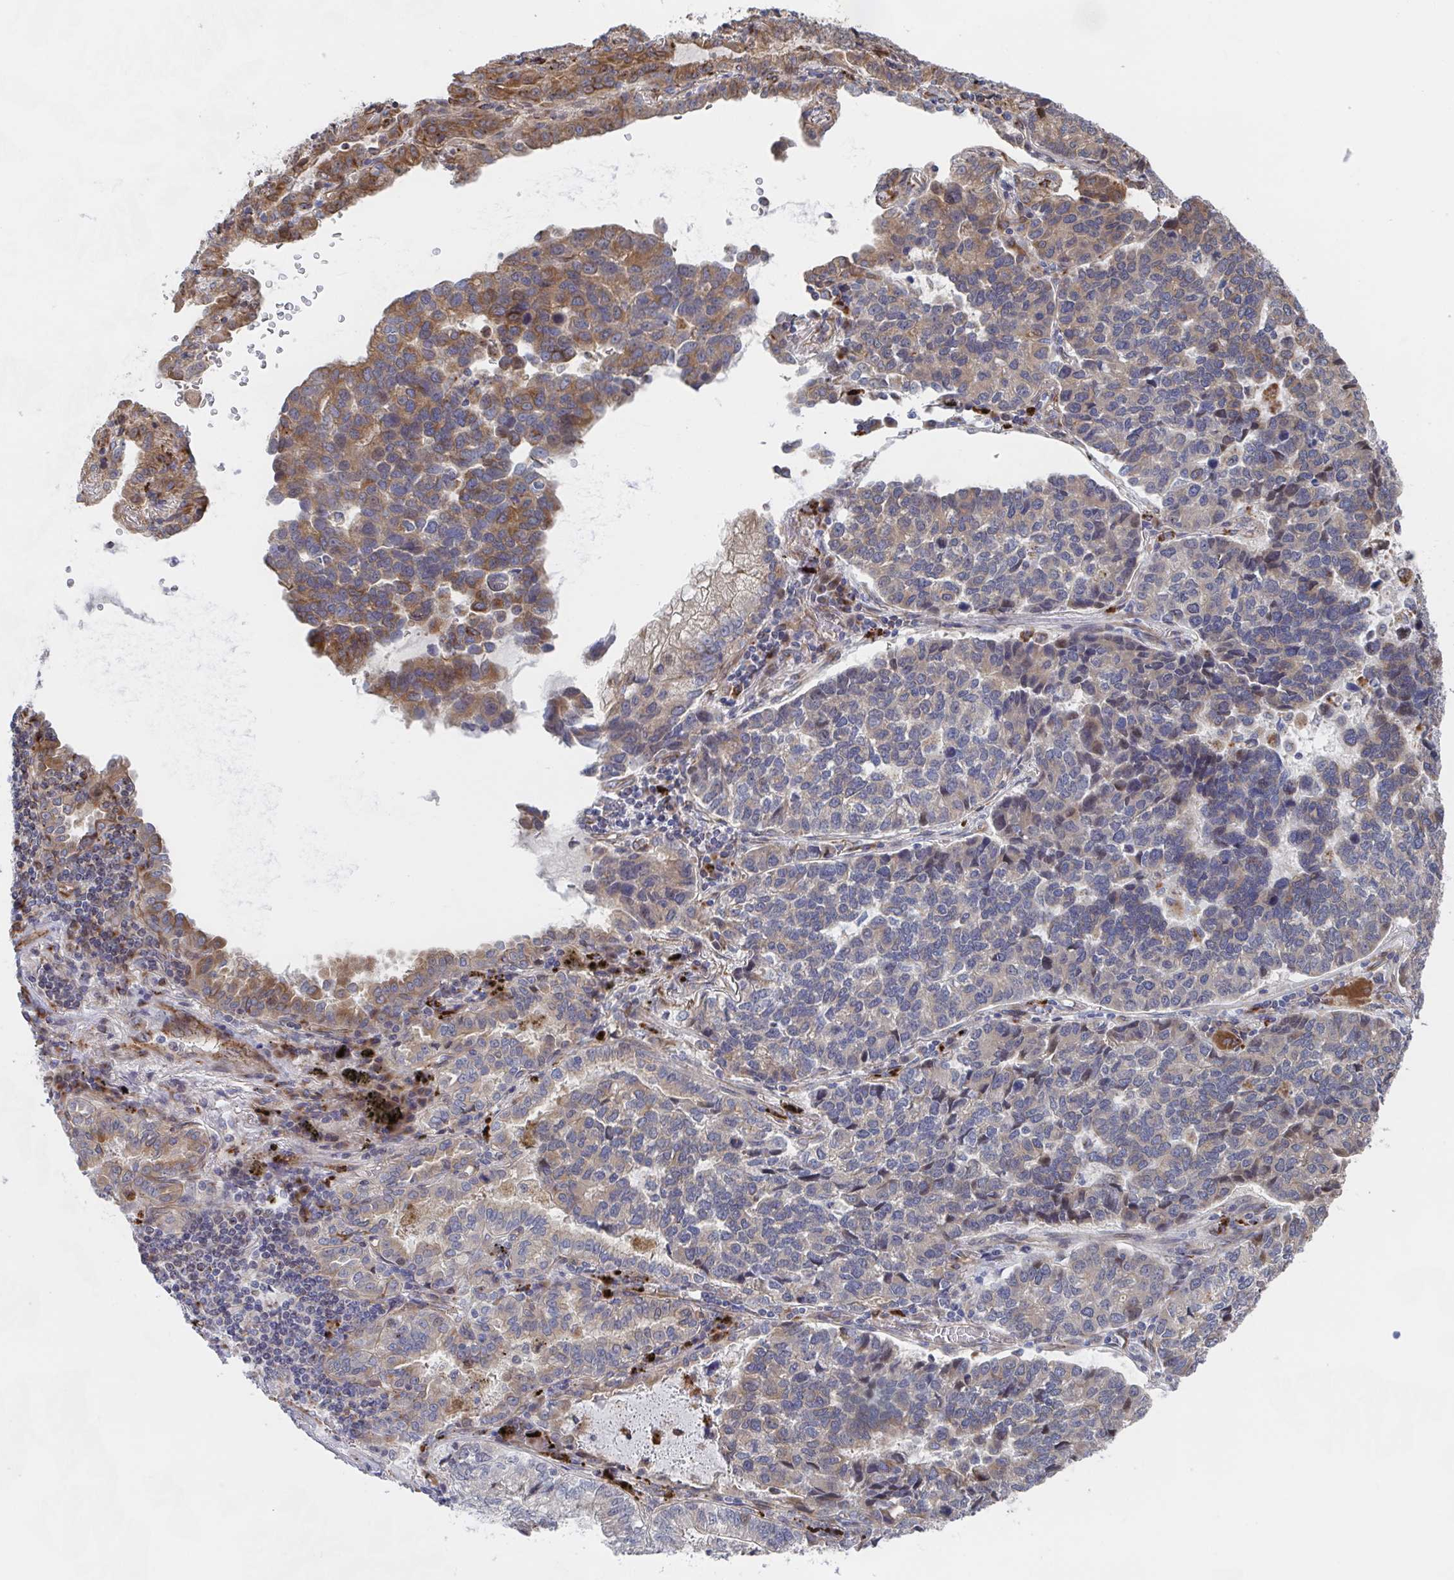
{"staining": {"intensity": "moderate", "quantity": "<25%", "location": "cytoplasmic/membranous,nuclear"}, "tissue": "lung cancer", "cell_type": "Tumor cells", "image_type": "cancer", "snomed": [{"axis": "morphology", "description": "Adenocarcinoma, NOS"}, {"axis": "topography", "description": "Lymph node"}, {"axis": "topography", "description": "Lung"}], "caption": "Brown immunohistochemical staining in human lung cancer reveals moderate cytoplasmic/membranous and nuclear positivity in about <25% of tumor cells.", "gene": "FJX1", "patient": {"sex": "male", "age": 66}}